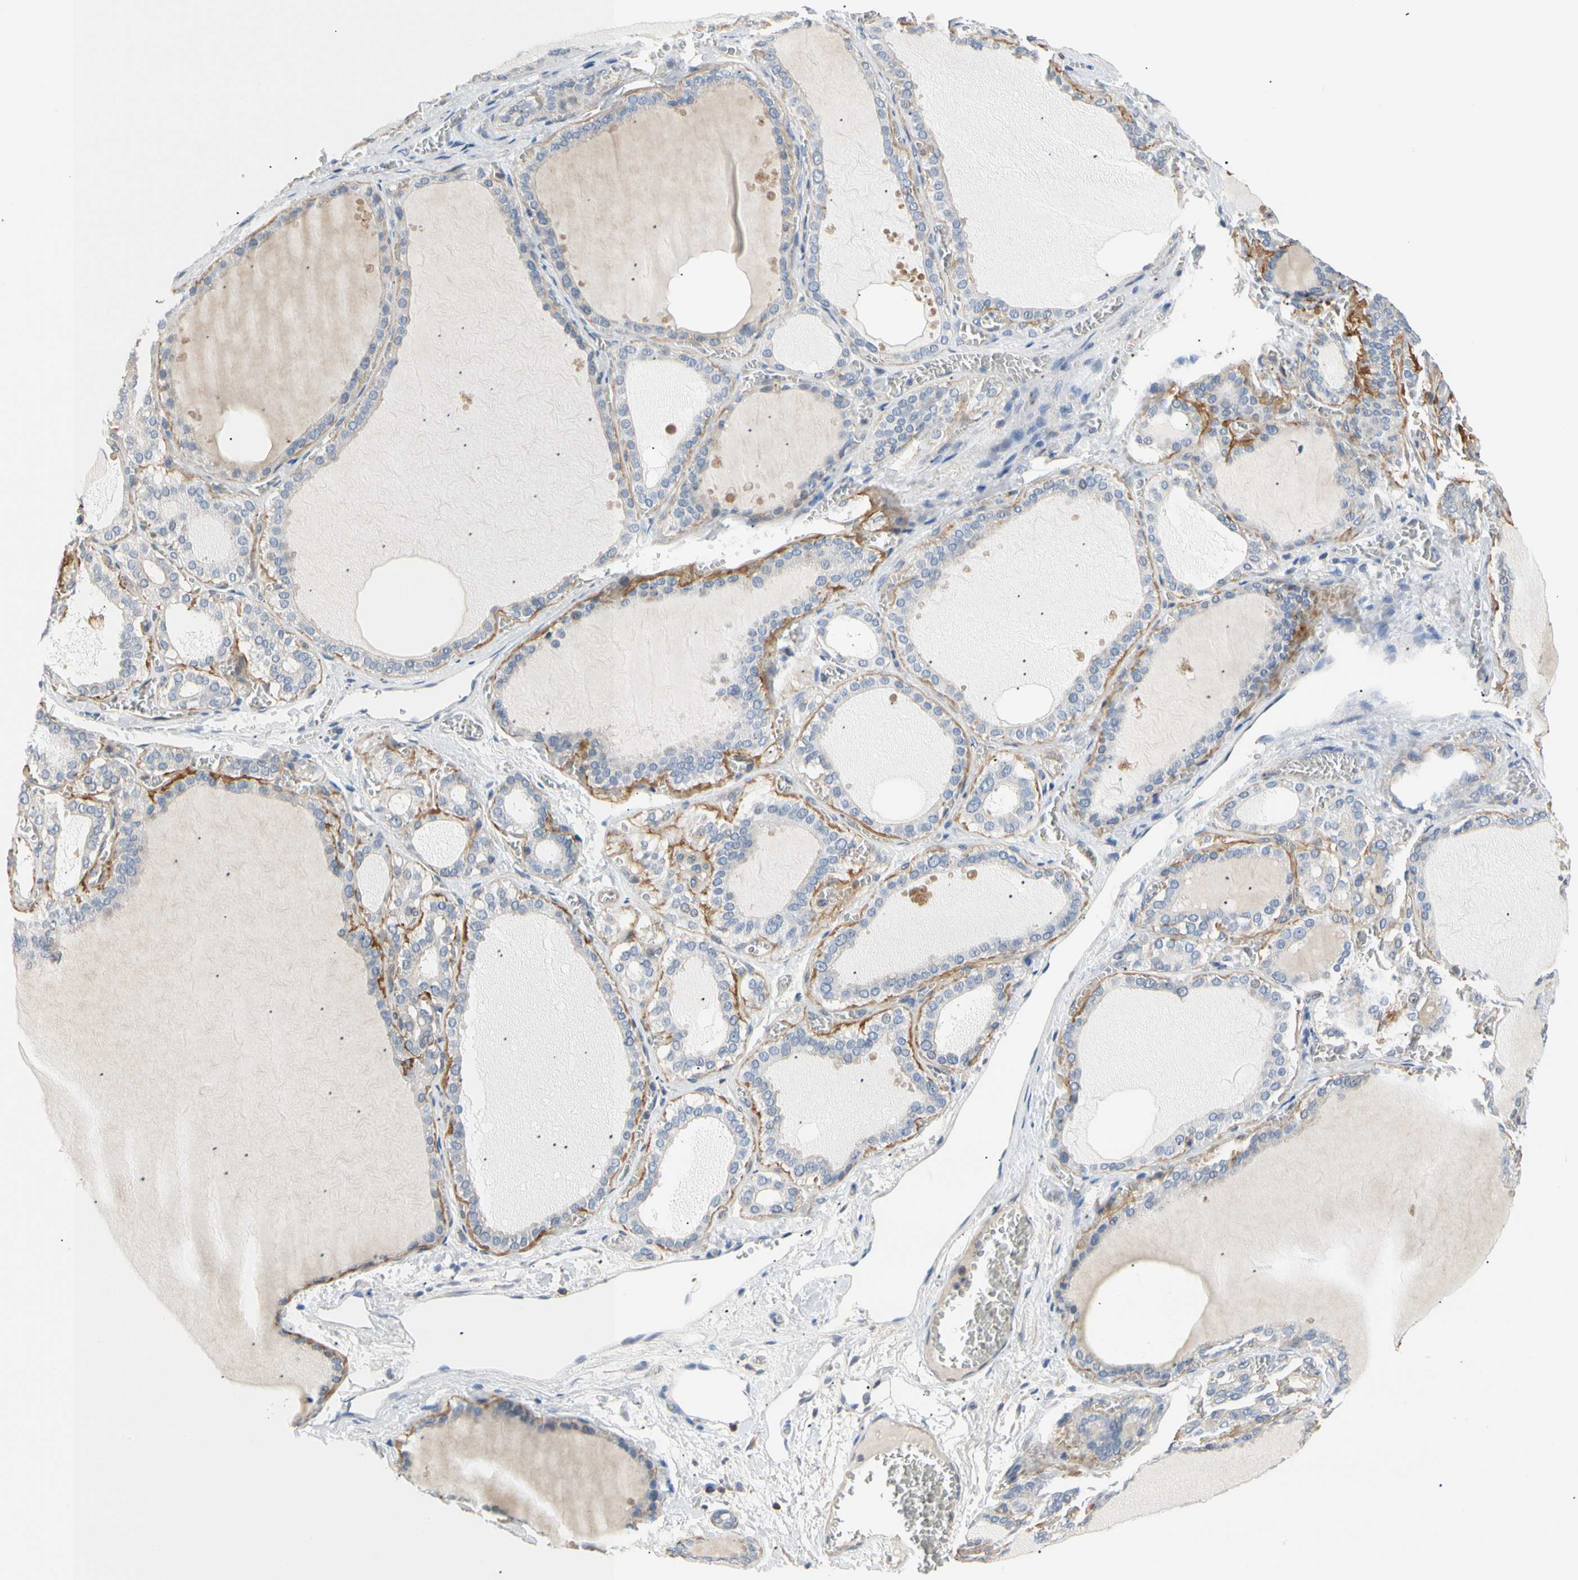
{"staining": {"intensity": "moderate", "quantity": "<25%", "location": "cytoplasmic/membranous"}, "tissue": "thyroid gland", "cell_type": "Glandular cells", "image_type": "normal", "snomed": [{"axis": "morphology", "description": "Normal tissue, NOS"}, {"axis": "topography", "description": "Thyroid gland"}], "caption": "Immunohistochemistry (DAB (3,3'-diaminobenzidine)) staining of unremarkable thyroid gland reveals moderate cytoplasmic/membranous protein positivity in approximately <25% of glandular cells. The staining was performed using DAB (3,3'-diaminobenzidine), with brown indicating positive protein expression. Nuclei are stained blue with hematoxylin.", "gene": "TNFRSF18", "patient": {"sex": "female", "age": 55}}